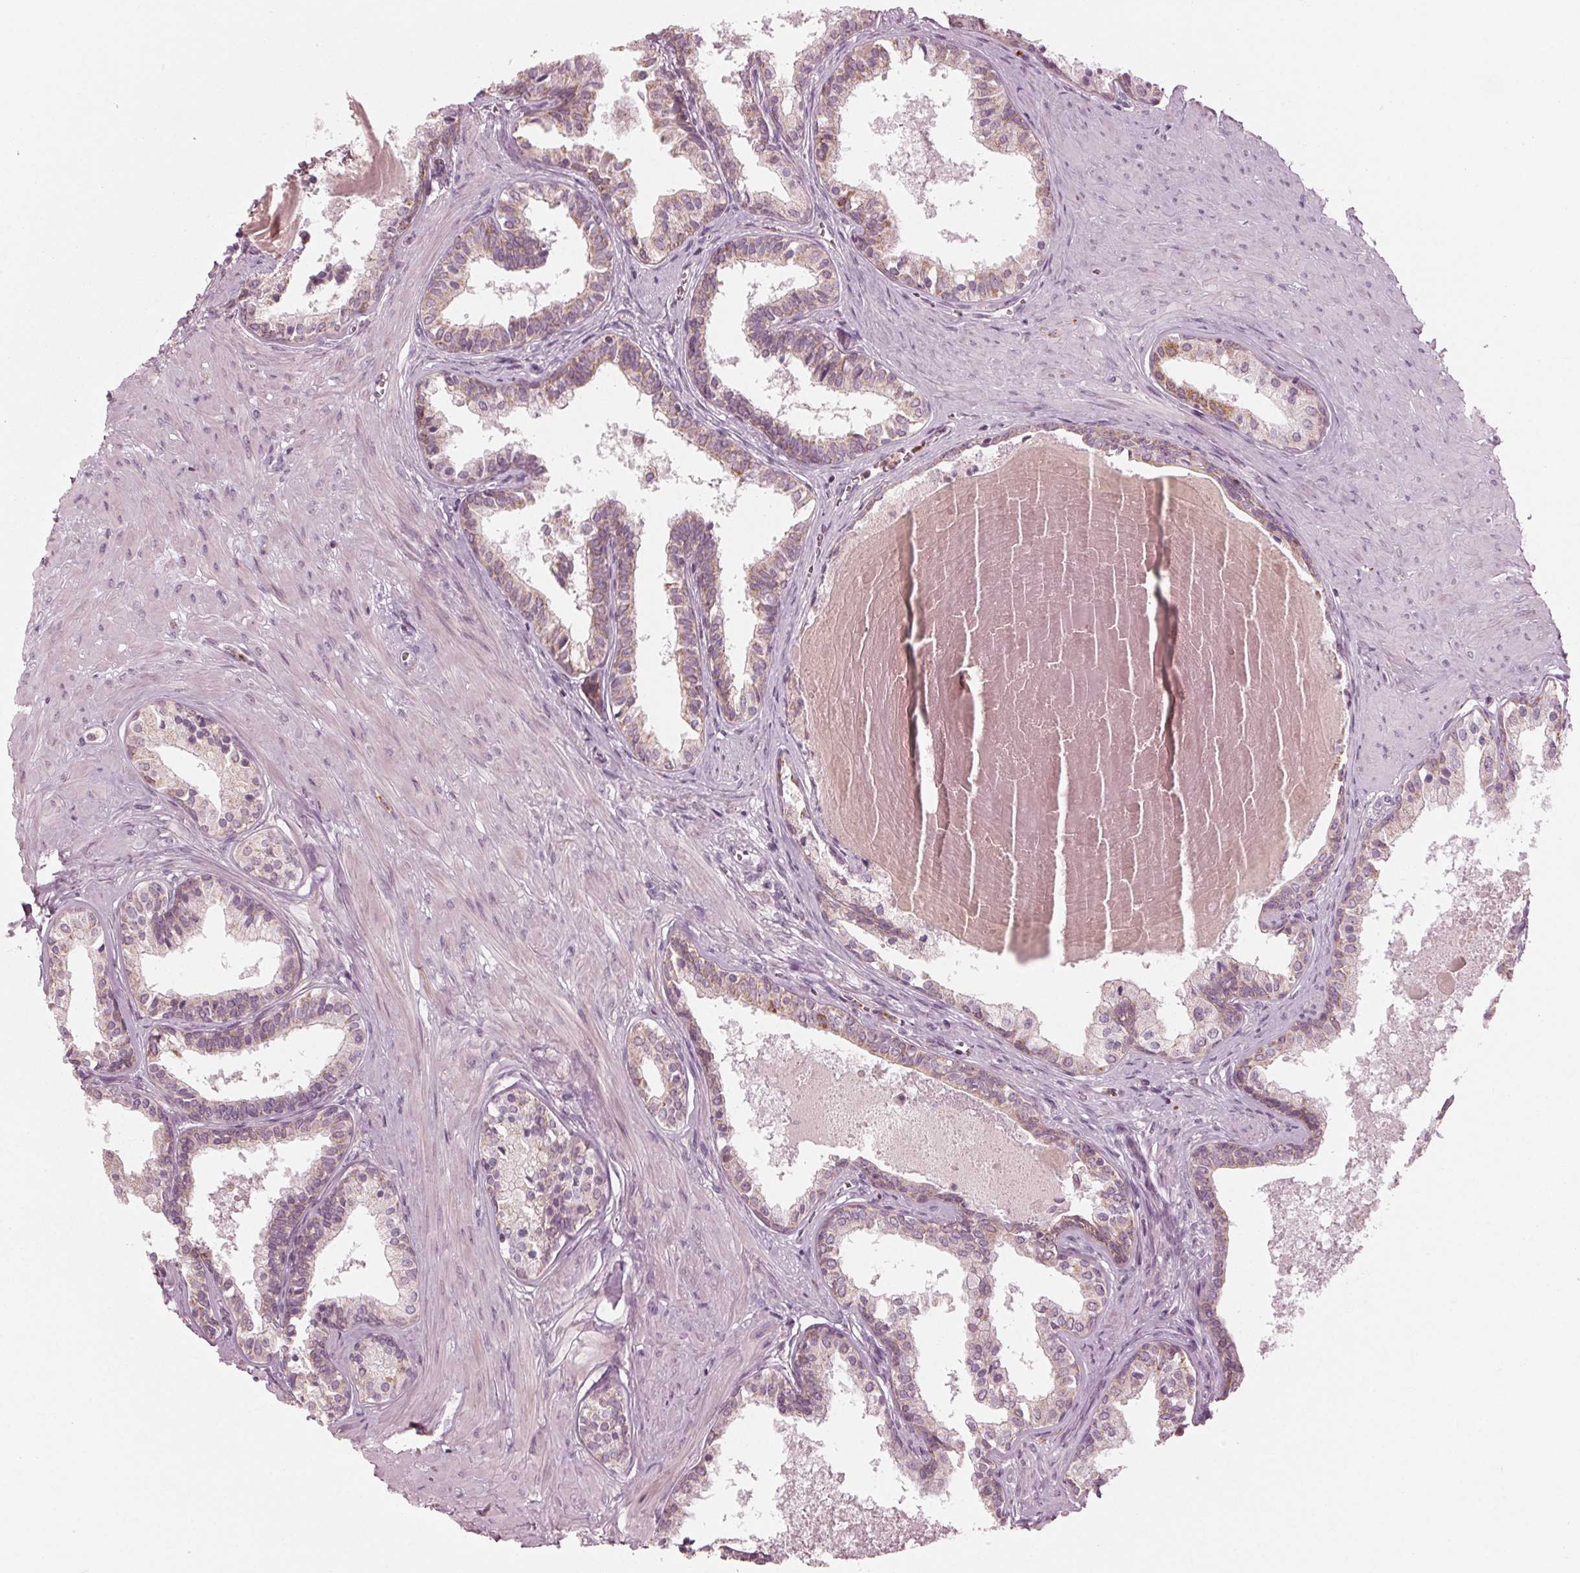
{"staining": {"intensity": "weak", "quantity": "<25%", "location": "cytoplasmic/membranous"}, "tissue": "prostate", "cell_type": "Glandular cells", "image_type": "normal", "snomed": [{"axis": "morphology", "description": "Normal tissue, NOS"}, {"axis": "topography", "description": "Prostate"}], "caption": "IHC photomicrograph of unremarkable human prostate stained for a protein (brown), which reveals no staining in glandular cells. (Immunohistochemistry, brightfield microscopy, high magnification).", "gene": "CLN6", "patient": {"sex": "male", "age": 61}}